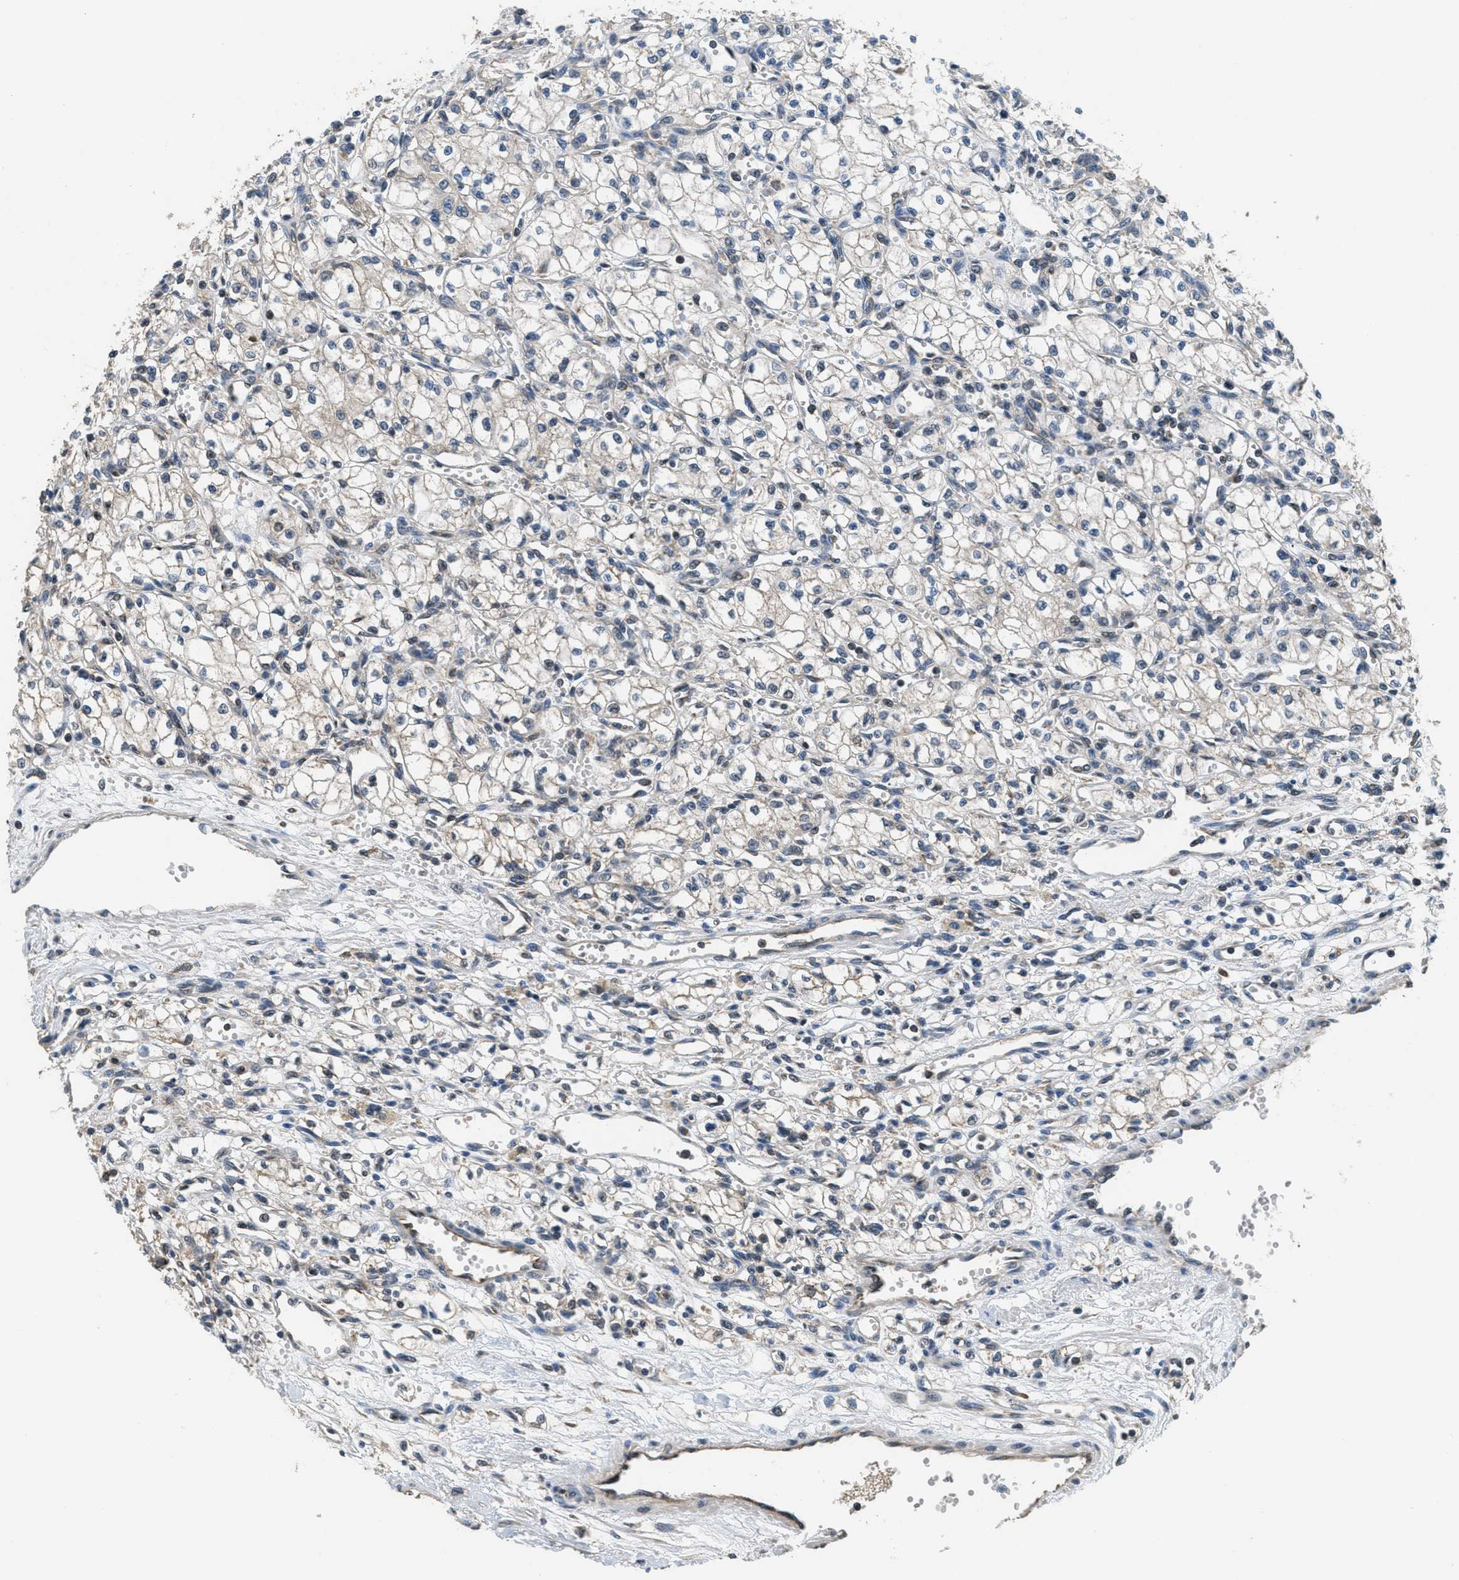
{"staining": {"intensity": "negative", "quantity": "none", "location": "none"}, "tissue": "renal cancer", "cell_type": "Tumor cells", "image_type": "cancer", "snomed": [{"axis": "morphology", "description": "Normal tissue, NOS"}, {"axis": "morphology", "description": "Adenocarcinoma, NOS"}, {"axis": "topography", "description": "Kidney"}], "caption": "The image exhibits no significant positivity in tumor cells of renal cancer.", "gene": "NAT1", "patient": {"sex": "male", "age": 59}}